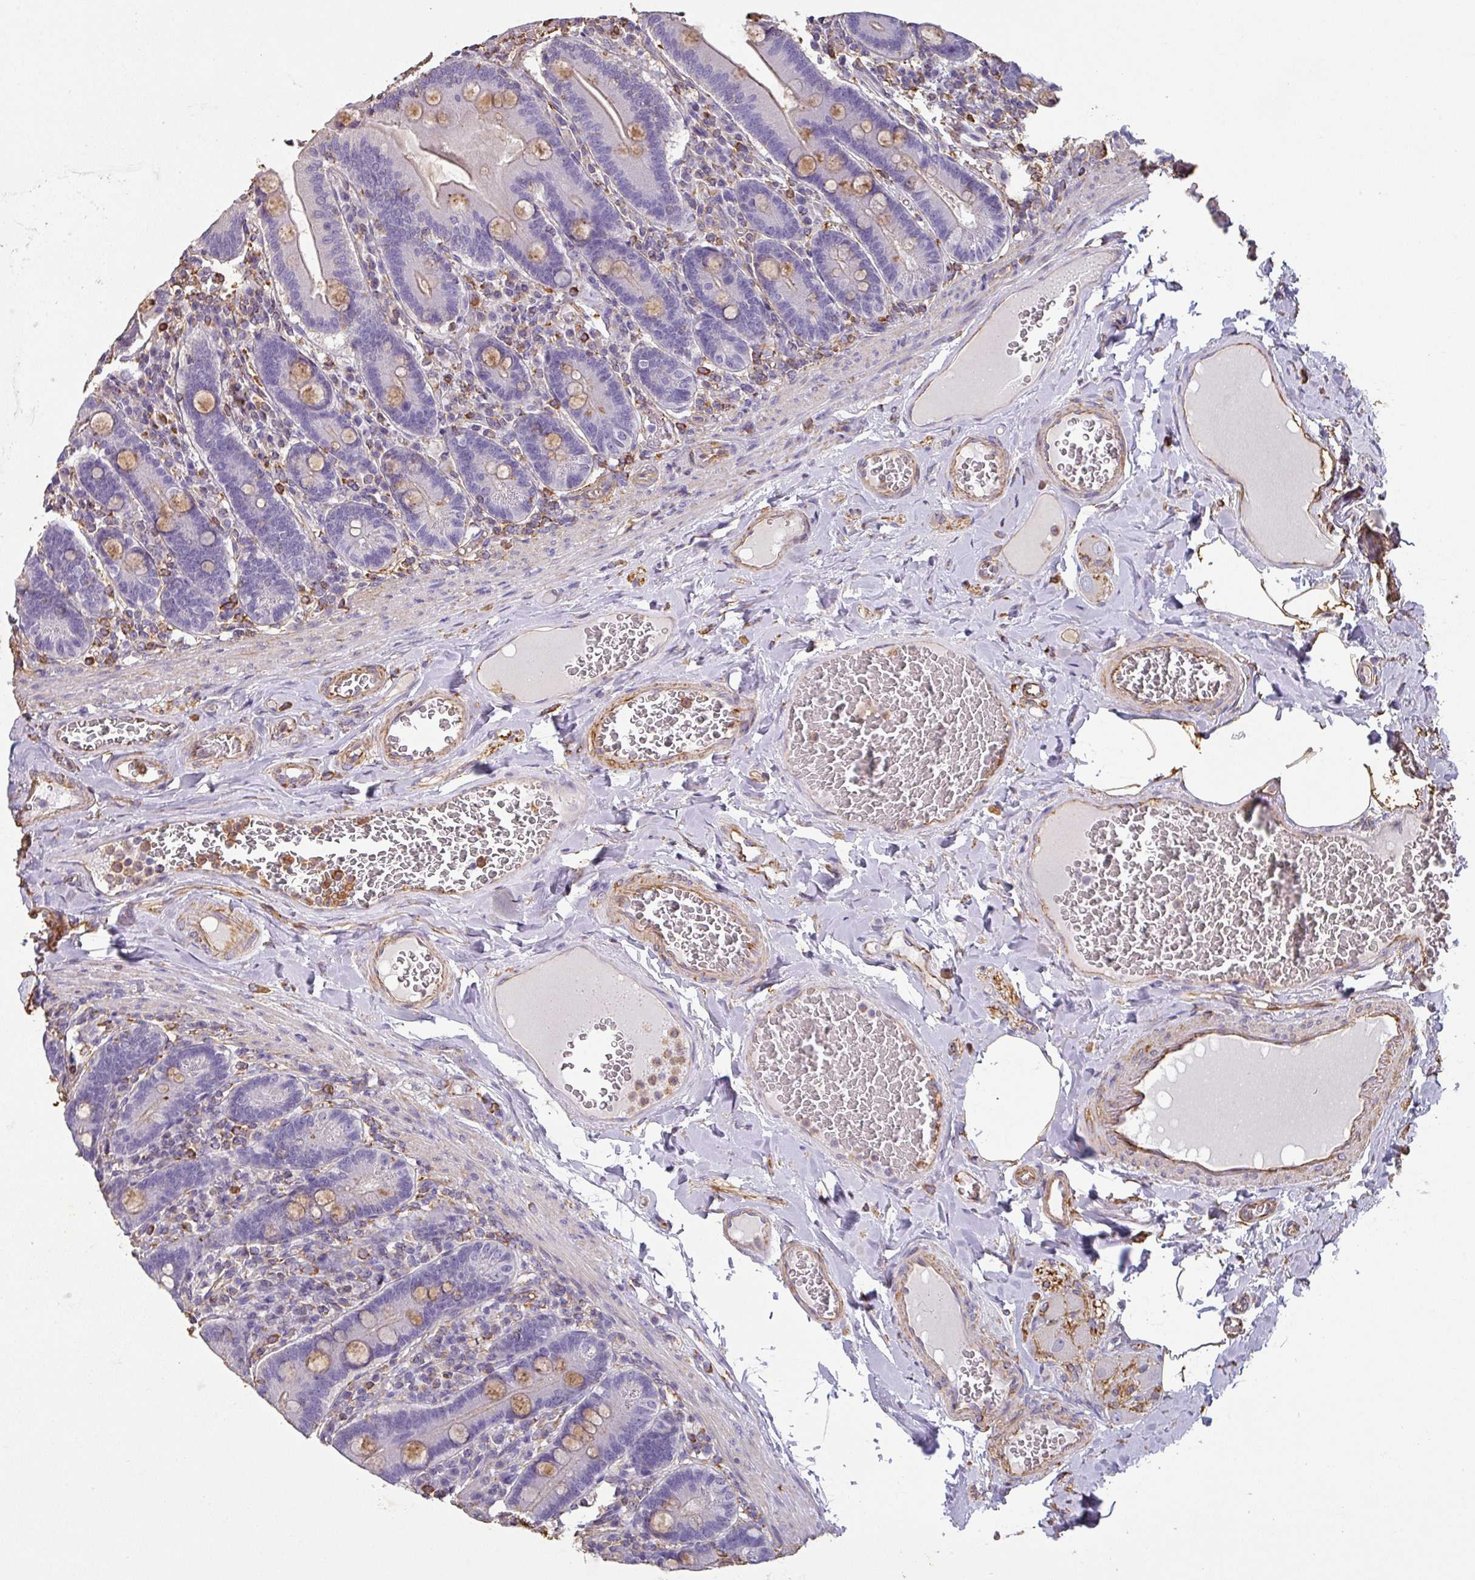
{"staining": {"intensity": "moderate", "quantity": "<25%", "location": "cytoplasmic/membranous"}, "tissue": "duodenum", "cell_type": "Glandular cells", "image_type": "normal", "snomed": [{"axis": "morphology", "description": "Normal tissue, NOS"}, {"axis": "topography", "description": "Duodenum"}], "caption": "A high-resolution photomicrograph shows IHC staining of normal duodenum, which displays moderate cytoplasmic/membranous expression in approximately <25% of glandular cells. The staining was performed using DAB to visualize the protein expression in brown, while the nuclei were stained in blue with hematoxylin (Magnification: 20x).", "gene": "ZNF280C", "patient": {"sex": "female", "age": 62}}